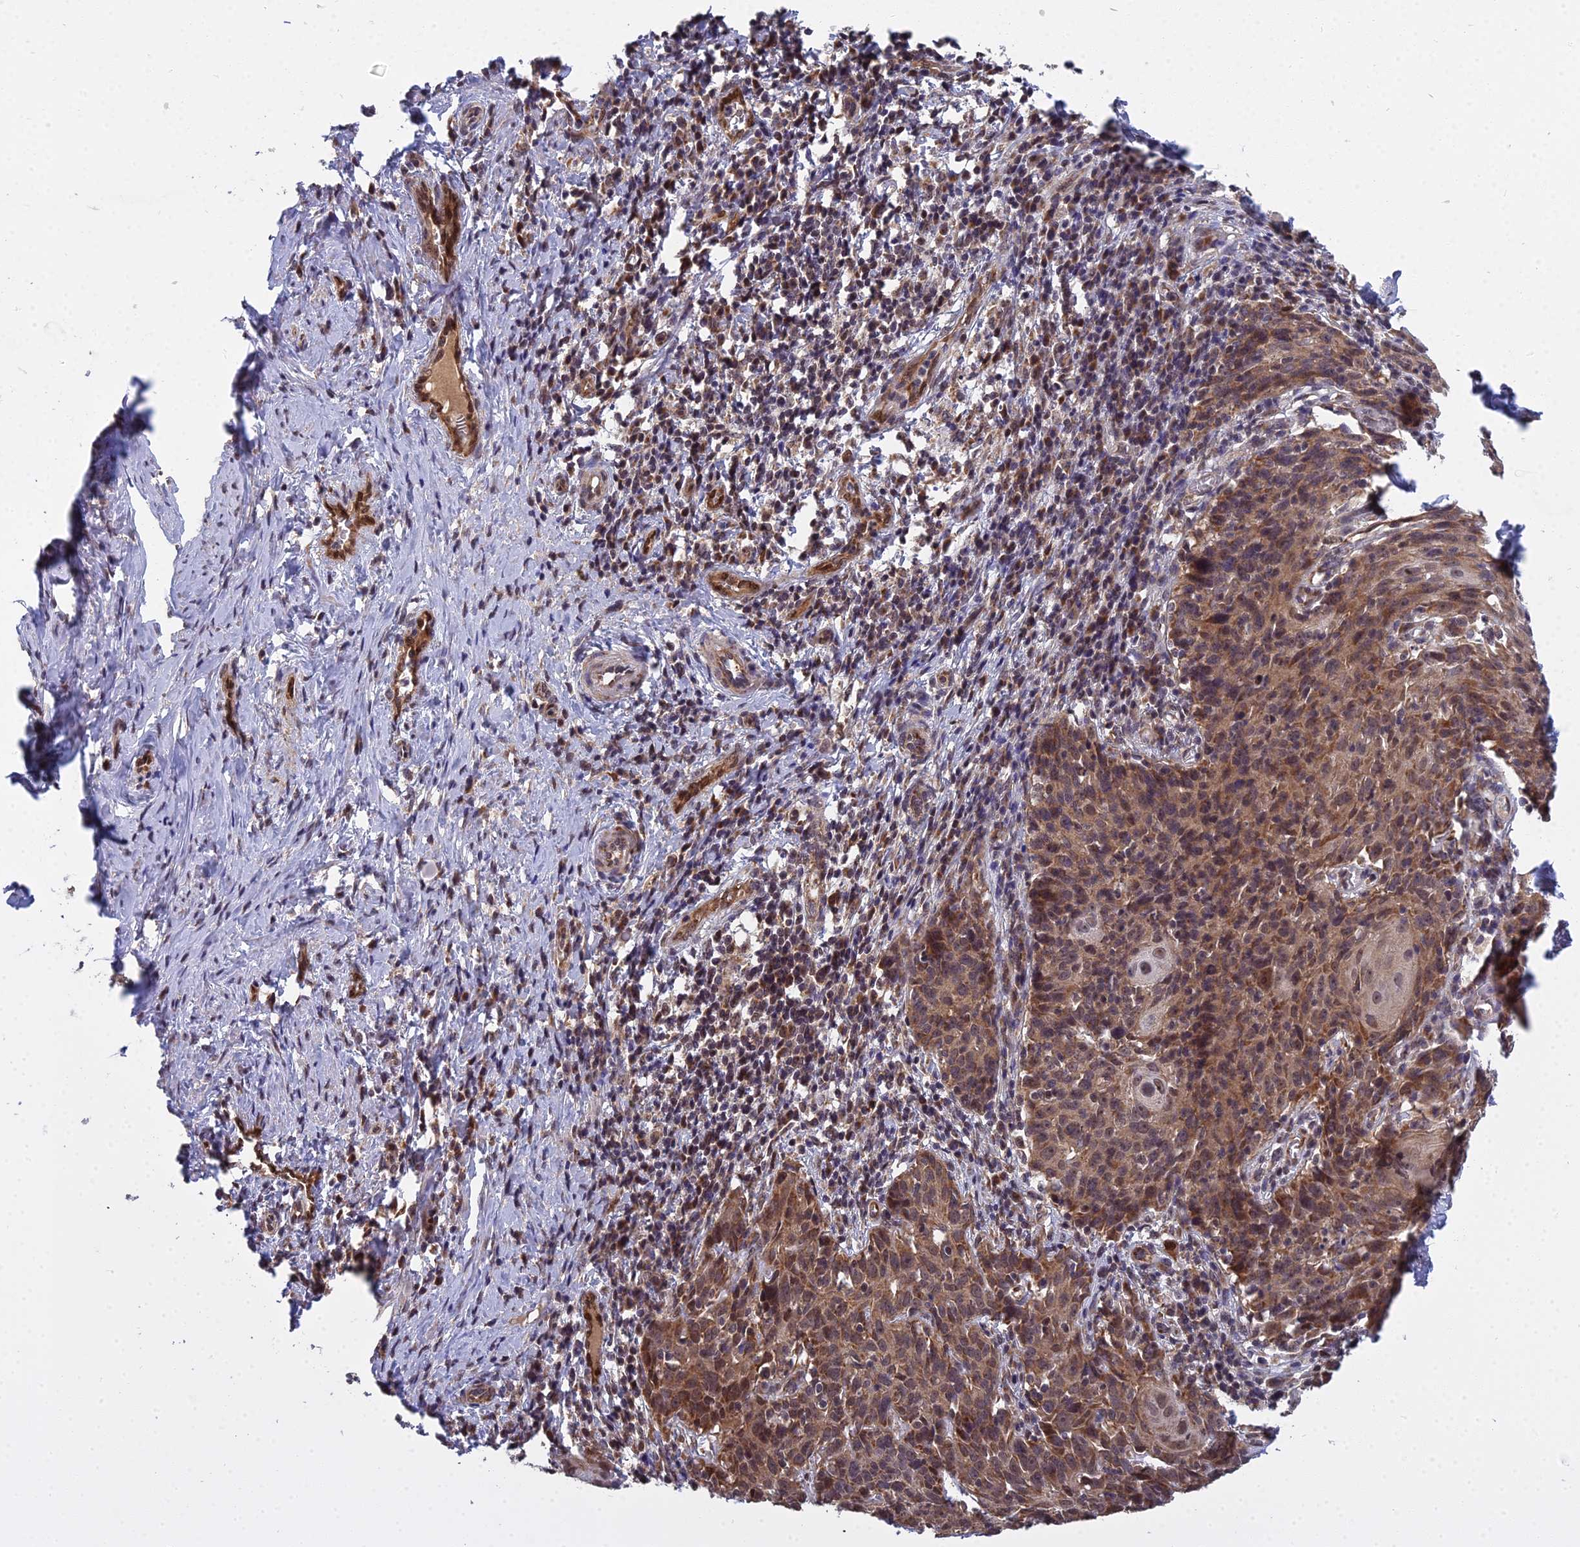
{"staining": {"intensity": "moderate", "quantity": "25%-75%", "location": "cytoplasmic/membranous,nuclear"}, "tissue": "cervical cancer", "cell_type": "Tumor cells", "image_type": "cancer", "snomed": [{"axis": "morphology", "description": "Squamous cell carcinoma, NOS"}, {"axis": "topography", "description": "Cervix"}], "caption": "The image exhibits staining of cervical cancer (squamous cell carcinoma), revealing moderate cytoplasmic/membranous and nuclear protein positivity (brown color) within tumor cells. (Stains: DAB (3,3'-diaminobenzidine) in brown, nuclei in blue, Microscopy: brightfield microscopy at high magnification).", "gene": "MEOX1", "patient": {"sex": "female", "age": 50}}